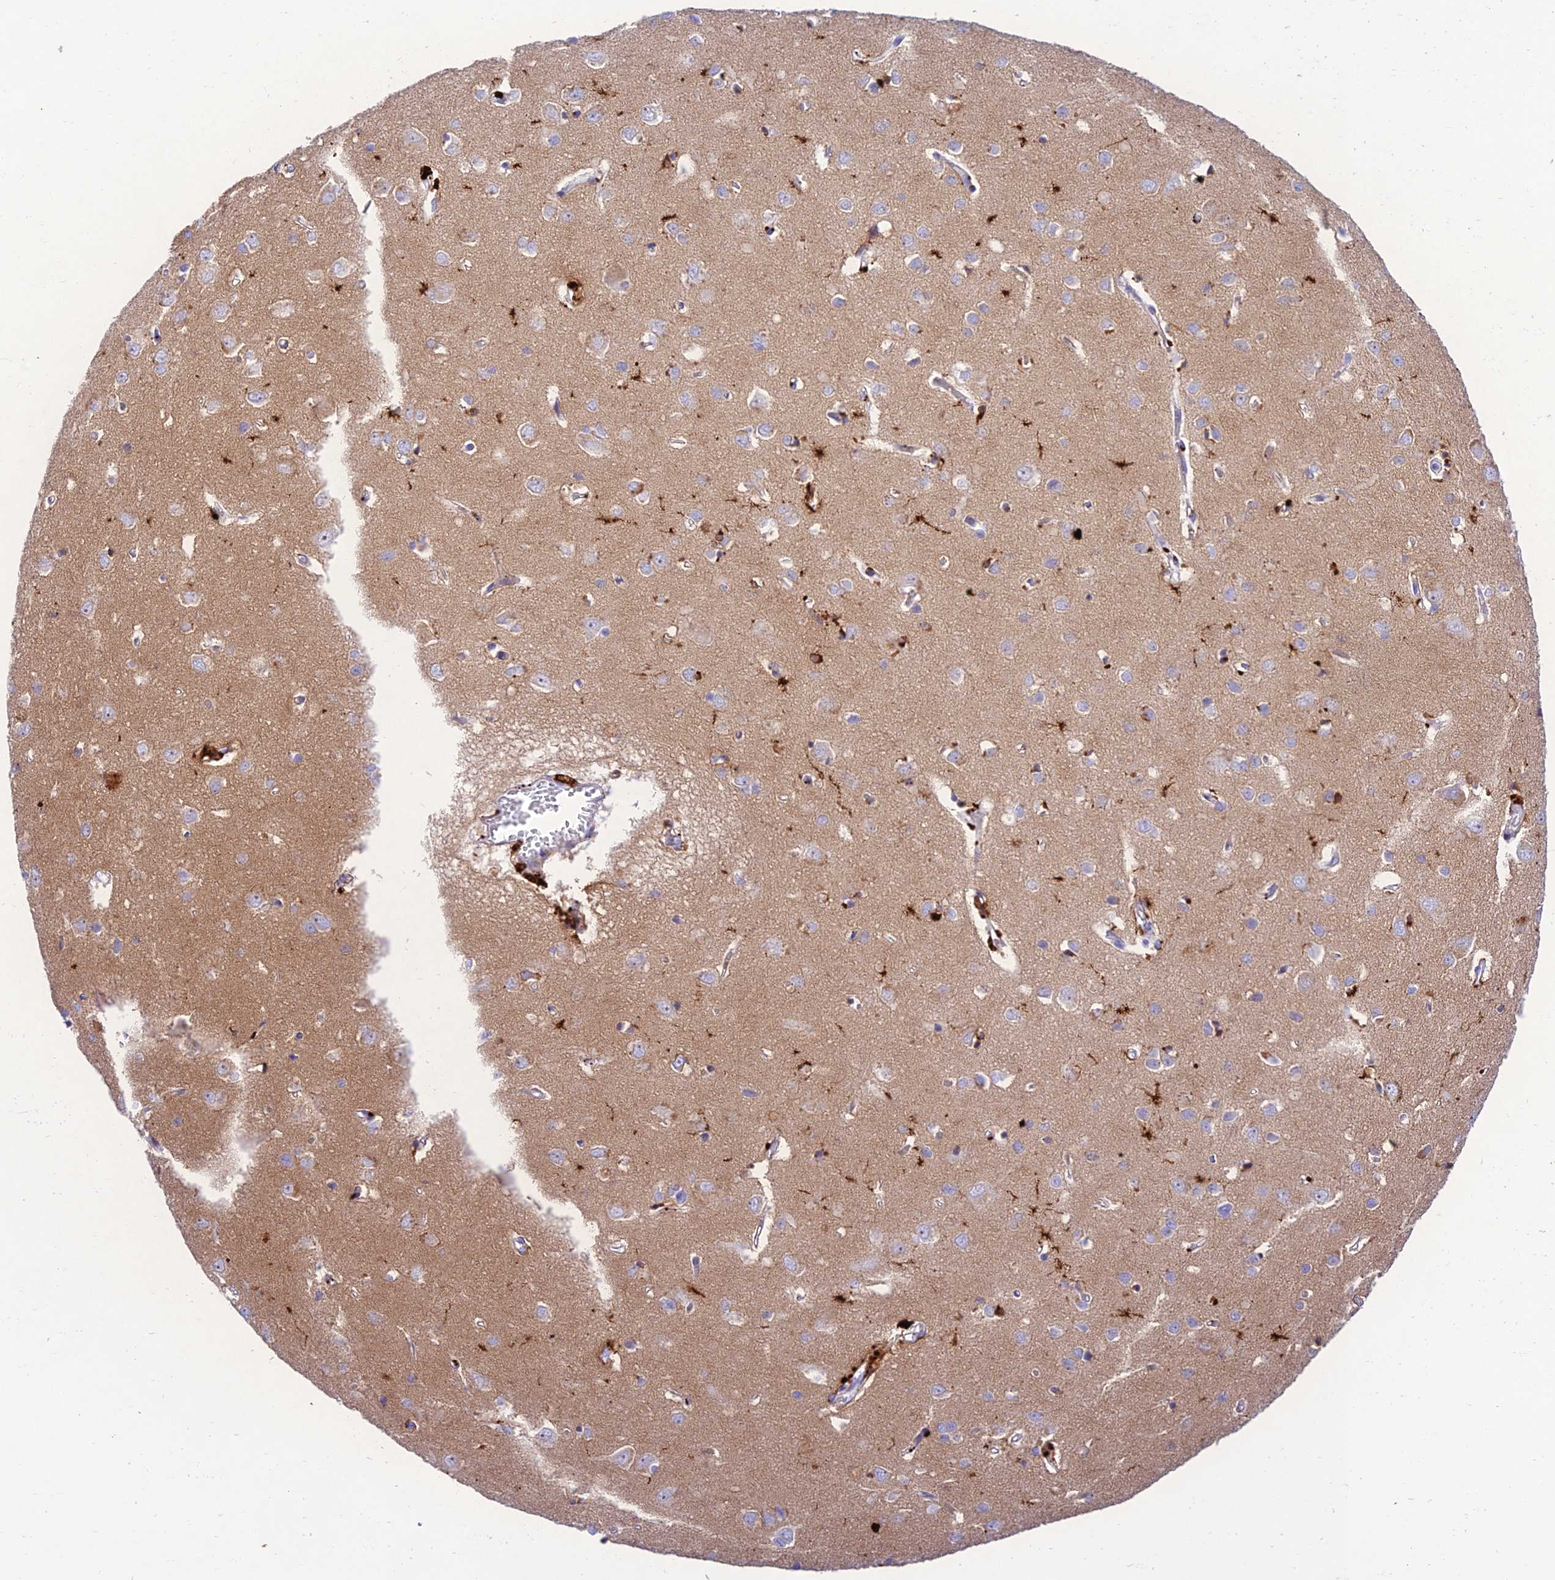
{"staining": {"intensity": "negative", "quantity": "none", "location": "none"}, "tissue": "cerebral cortex", "cell_type": "Endothelial cells", "image_type": "normal", "snomed": [{"axis": "morphology", "description": "Normal tissue, NOS"}, {"axis": "topography", "description": "Cerebral cortex"}], "caption": "This histopathology image is of unremarkable cerebral cortex stained with immunohistochemistry to label a protein in brown with the nuclei are counter-stained blue. There is no staining in endothelial cells.", "gene": "PRNP", "patient": {"sex": "female", "age": 64}}